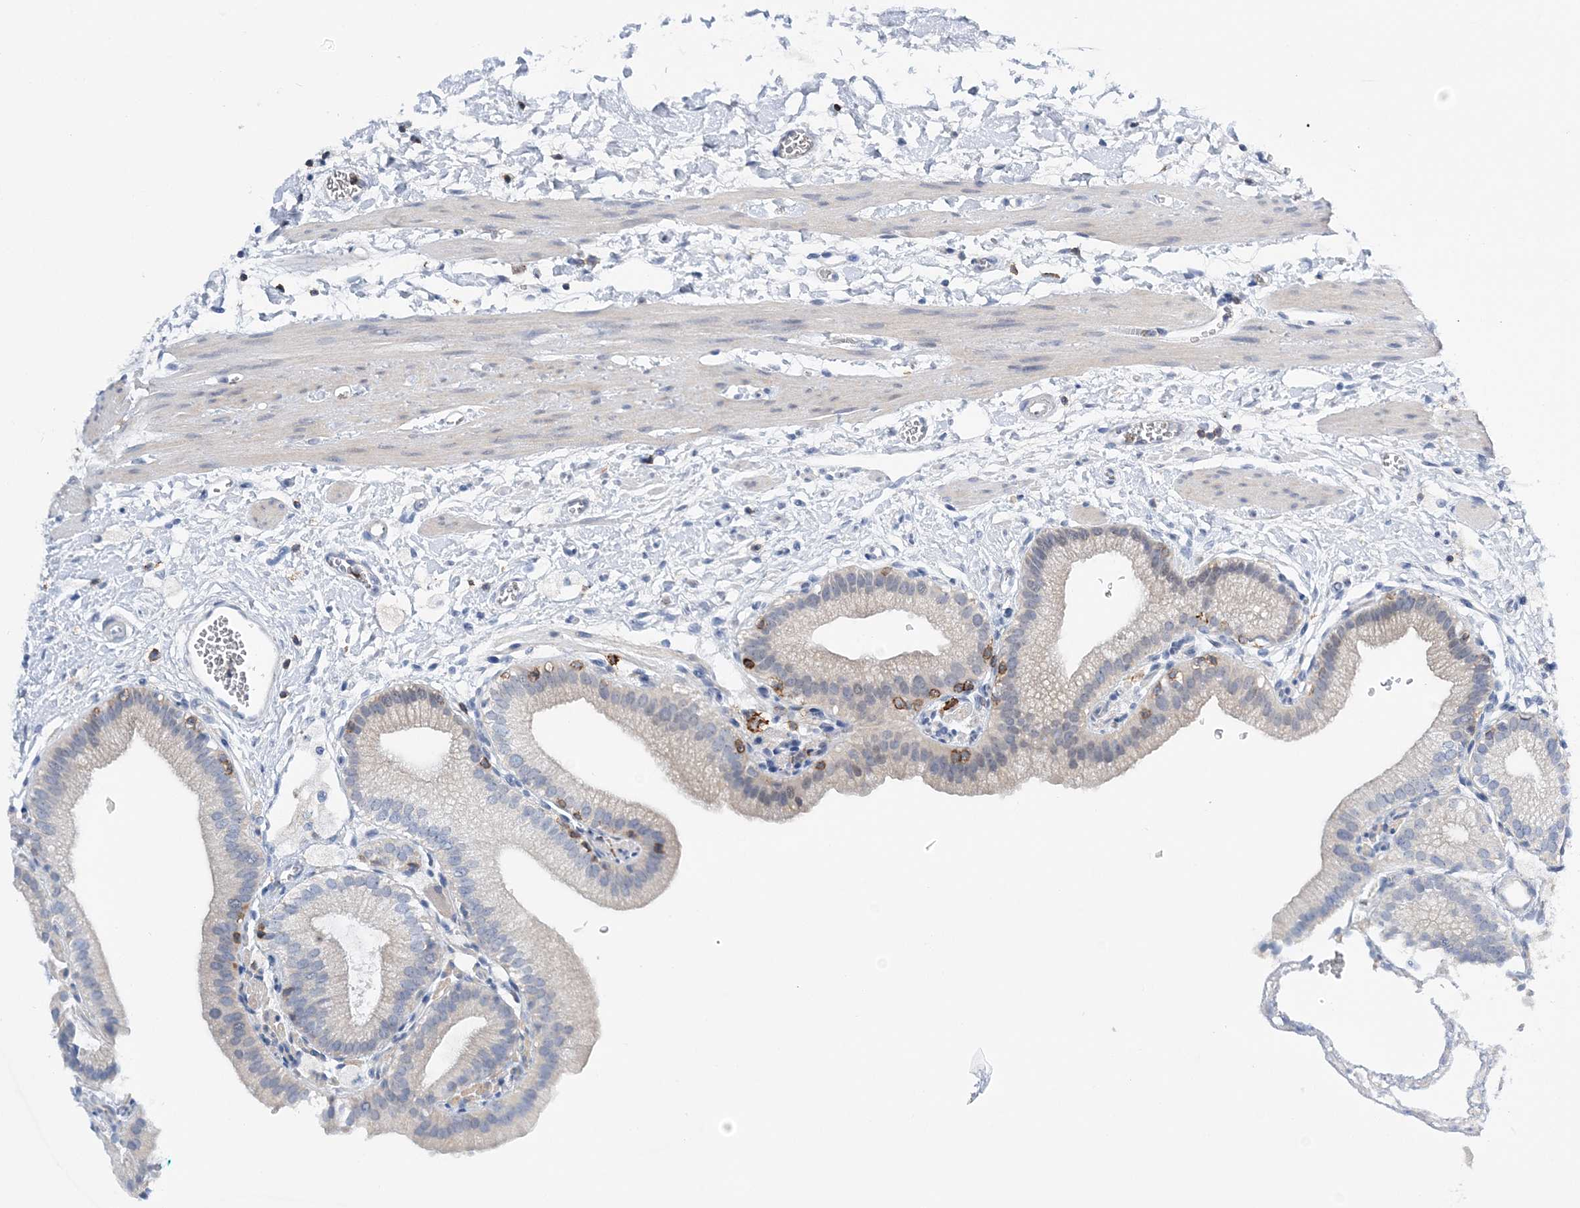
{"staining": {"intensity": "weak", "quantity": "<25%", "location": "nuclear"}, "tissue": "gallbladder", "cell_type": "Glandular cells", "image_type": "normal", "snomed": [{"axis": "morphology", "description": "Normal tissue, NOS"}, {"axis": "topography", "description": "Gallbladder"}], "caption": "Immunohistochemistry (IHC) histopathology image of normal gallbladder: human gallbladder stained with DAB (3,3'-diaminobenzidine) demonstrates no significant protein staining in glandular cells.", "gene": "PRMT9", "patient": {"sex": "male", "age": 55}}